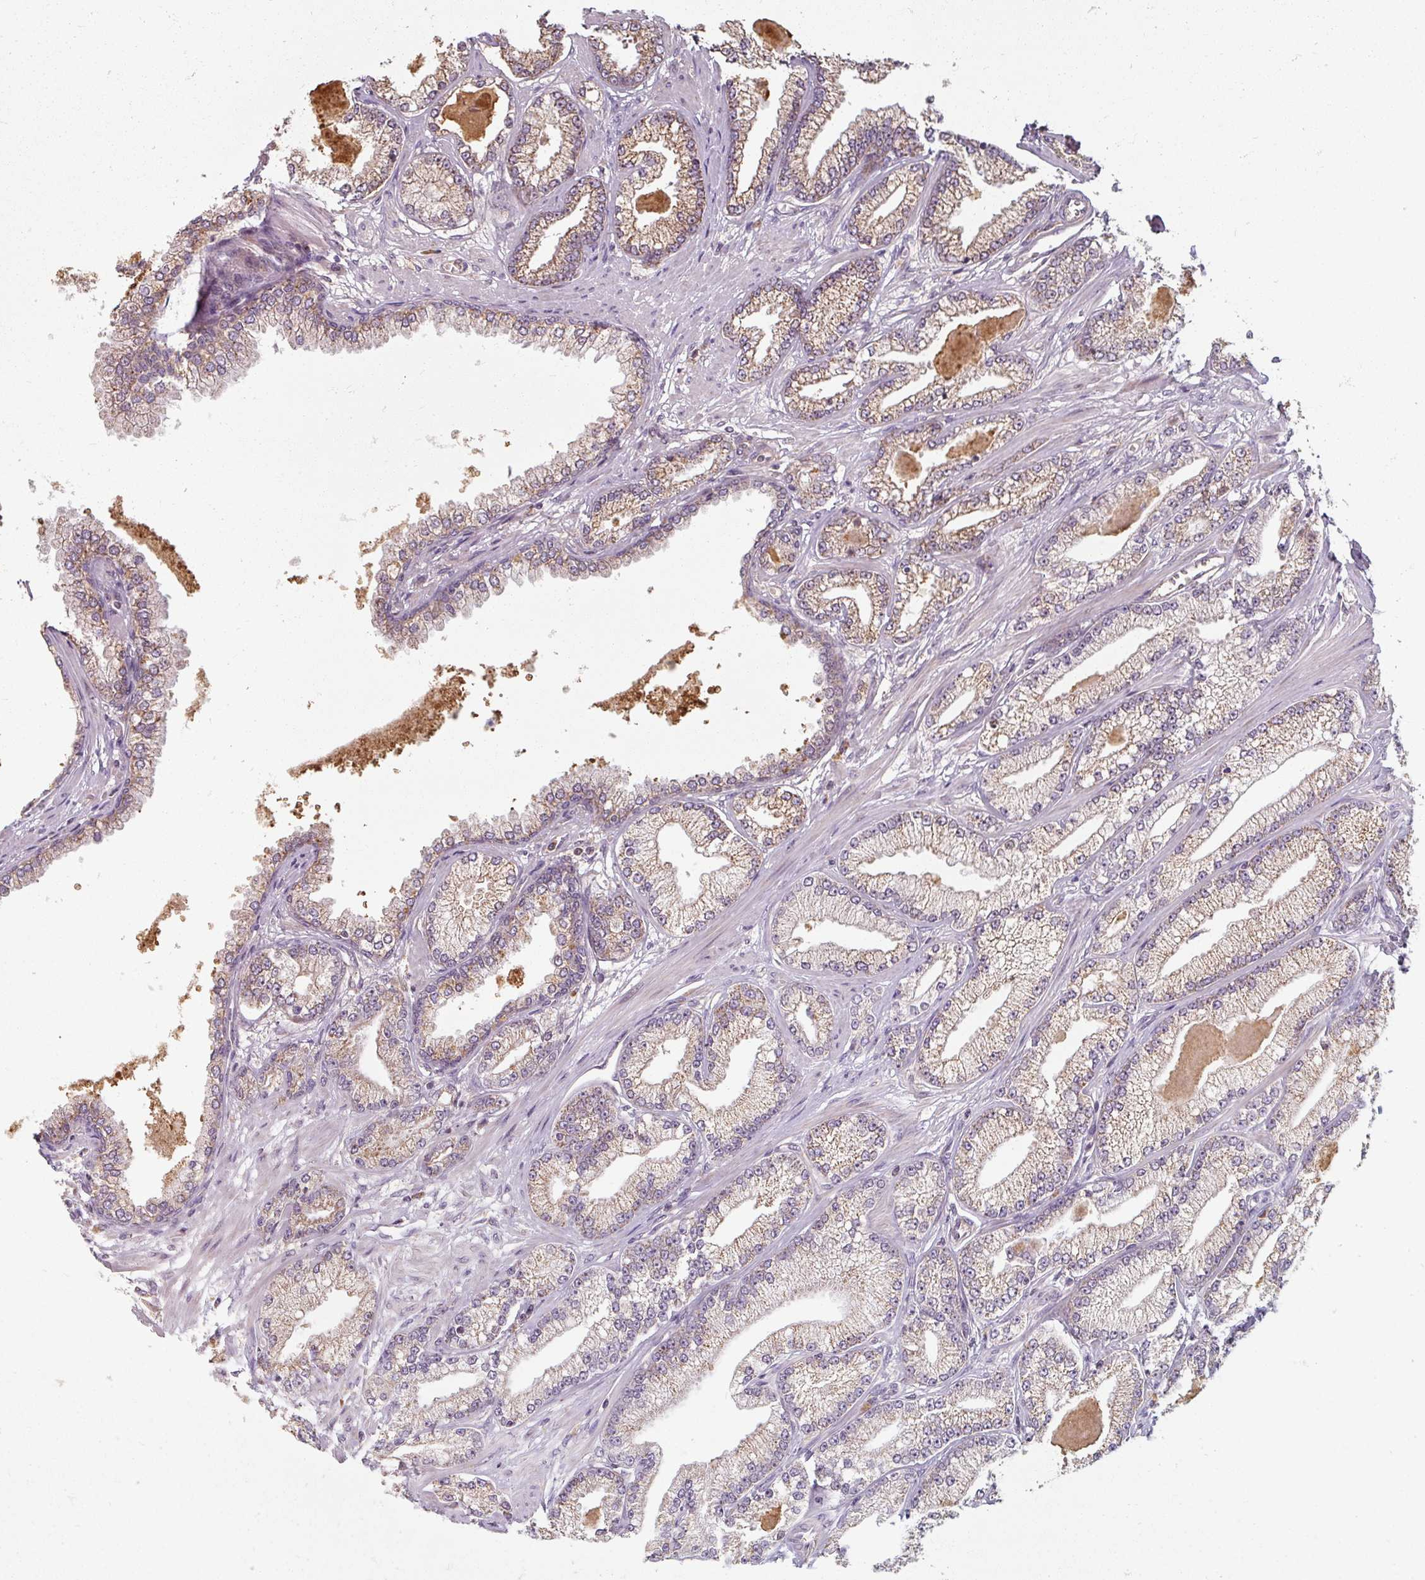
{"staining": {"intensity": "weak", "quantity": ">75%", "location": "cytoplasmic/membranous"}, "tissue": "prostate cancer", "cell_type": "Tumor cells", "image_type": "cancer", "snomed": [{"axis": "morphology", "description": "Adenocarcinoma, Low grade"}, {"axis": "topography", "description": "Prostate"}], "caption": "Prostate adenocarcinoma (low-grade) tissue reveals weak cytoplasmic/membranous positivity in approximately >75% of tumor cells, visualized by immunohistochemistry.", "gene": "TSEN54", "patient": {"sex": "male", "age": 64}}